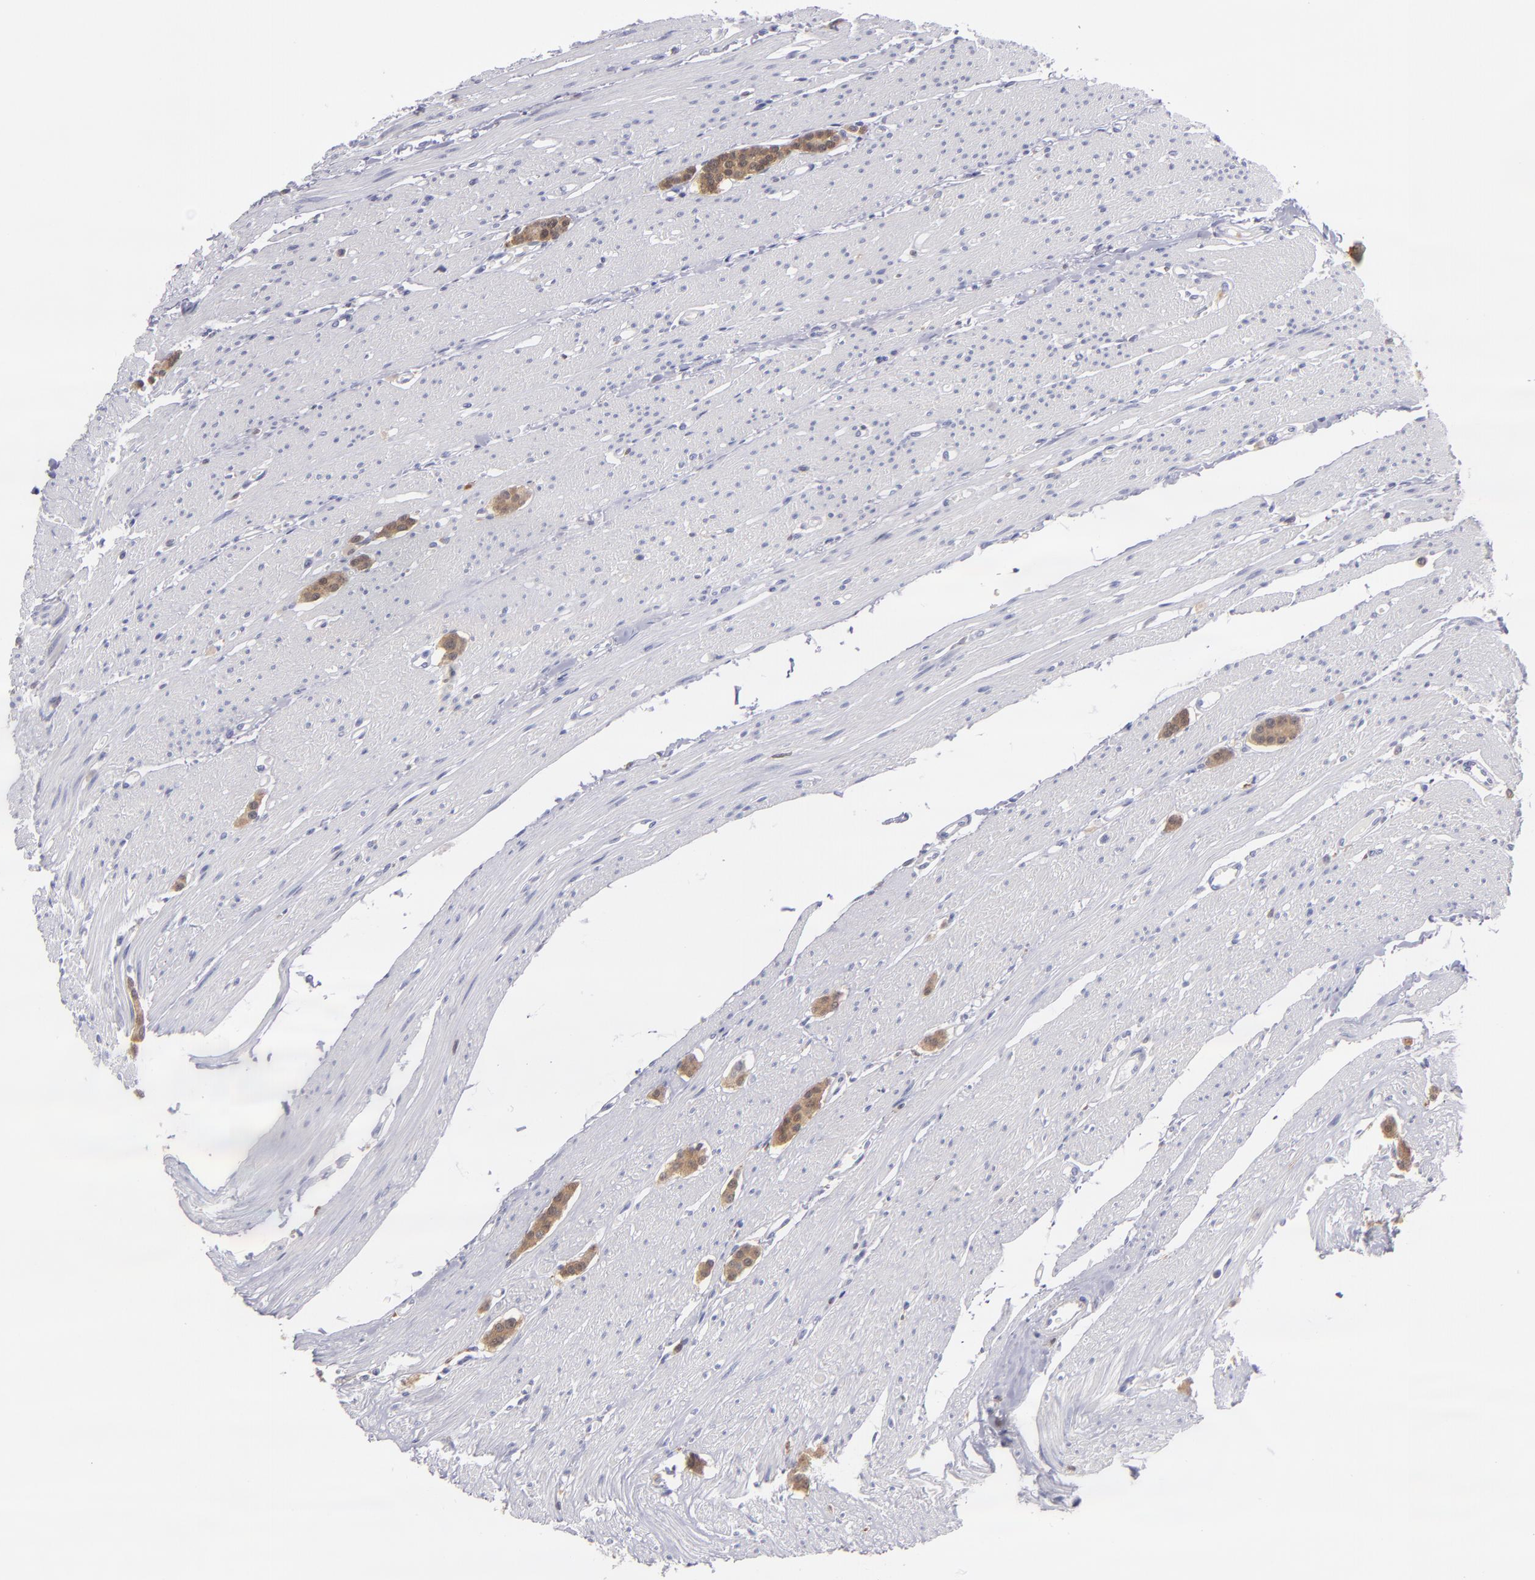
{"staining": {"intensity": "strong", "quantity": ">75%", "location": "cytoplasmic/membranous"}, "tissue": "carcinoid", "cell_type": "Tumor cells", "image_type": "cancer", "snomed": [{"axis": "morphology", "description": "Carcinoid, malignant, NOS"}, {"axis": "topography", "description": "Small intestine"}], "caption": "A high-resolution photomicrograph shows immunohistochemistry staining of carcinoid, which displays strong cytoplasmic/membranous staining in about >75% of tumor cells.", "gene": "PRKCD", "patient": {"sex": "male", "age": 60}}